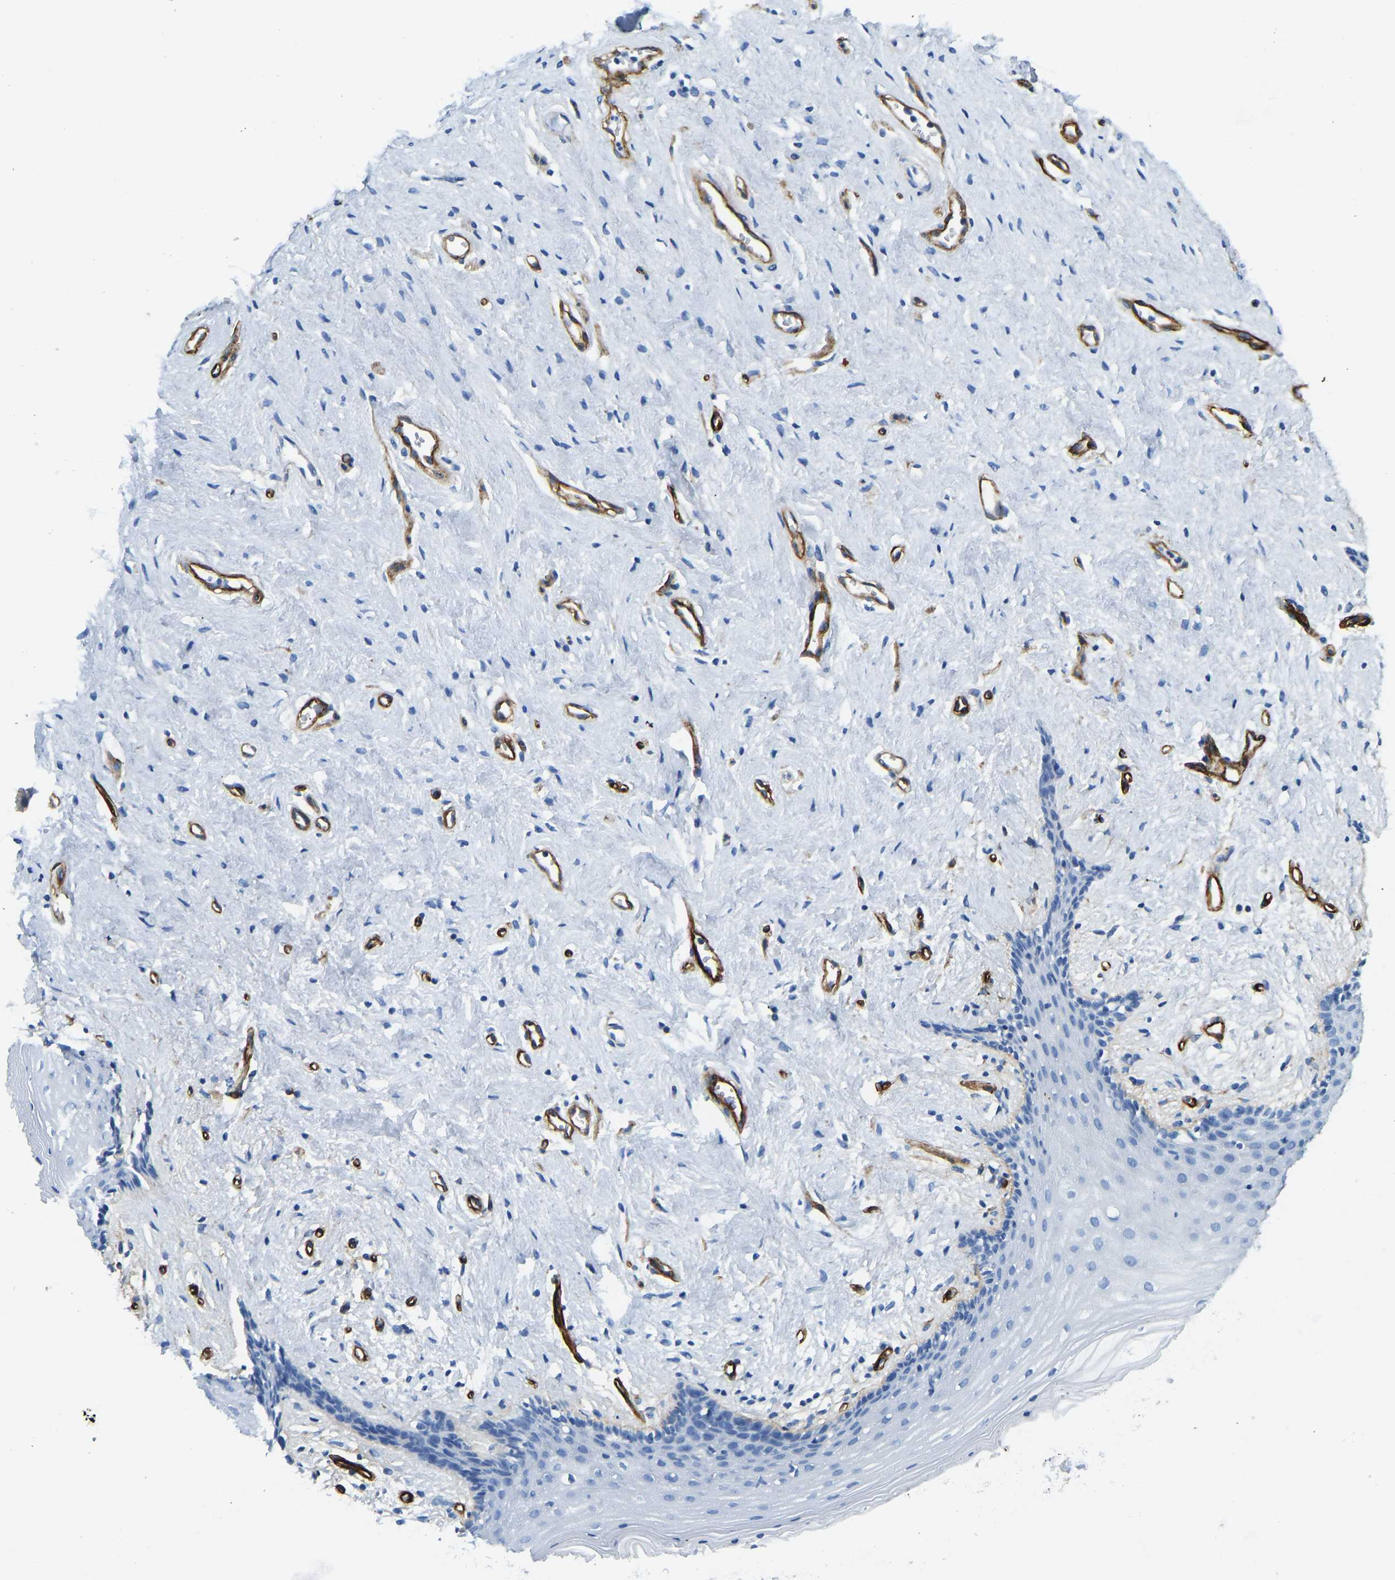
{"staining": {"intensity": "negative", "quantity": "none", "location": "none"}, "tissue": "vagina", "cell_type": "Squamous epithelial cells", "image_type": "normal", "snomed": [{"axis": "morphology", "description": "Normal tissue, NOS"}, {"axis": "topography", "description": "Vagina"}], "caption": "High power microscopy image of an IHC histopathology image of unremarkable vagina, revealing no significant positivity in squamous epithelial cells.", "gene": "COL15A1", "patient": {"sex": "female", "age": 44}}